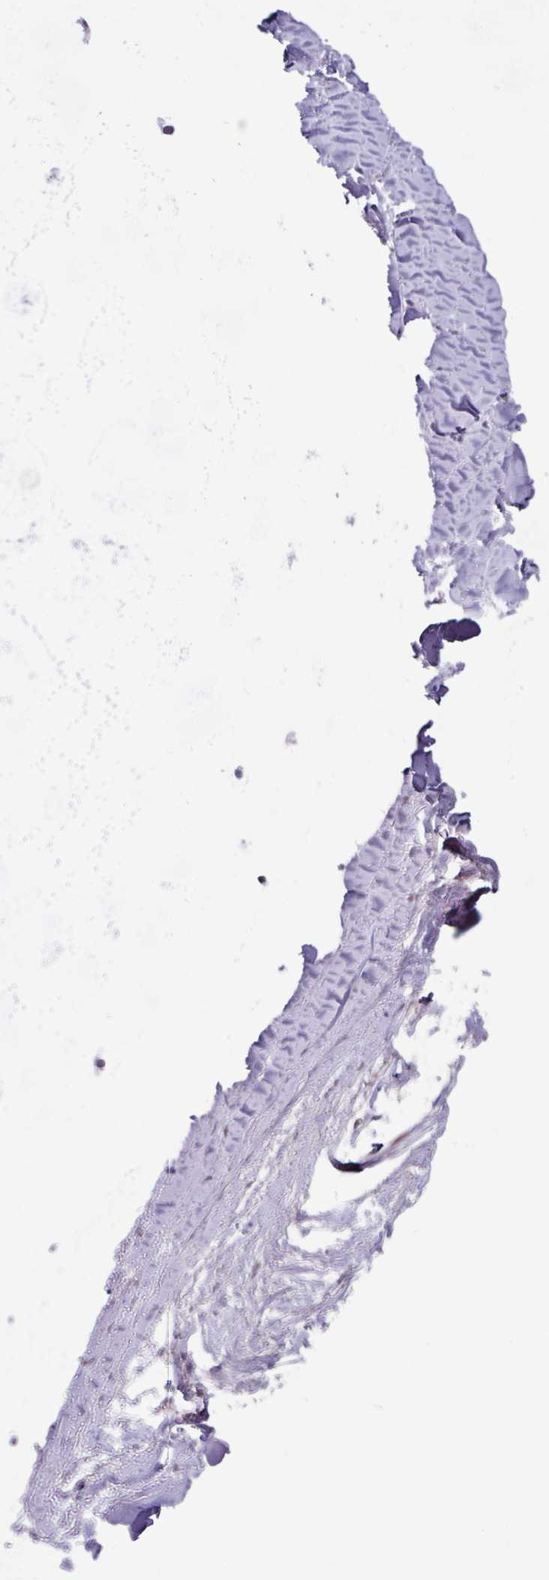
{"staining": {"intensity": "negative", "quantity": "none", "location": "none"}, "tissue": "adipose tissue", "cell_type": "Adipocytes", "image_type": "normal", "snomed": [{"axis": "morphology", "description": "Normal tissue, NOS"}, {"axis": "topography", "description": "Cartilage tissue"}, {"axis": "topography", "description": "Bronchus"}], "caption": "Photomicrograph shows no protein staining in adipocytes of normal adipose tissue.", "gene": "ZNF575", "patient": {"sex": "female", "age": 72}}